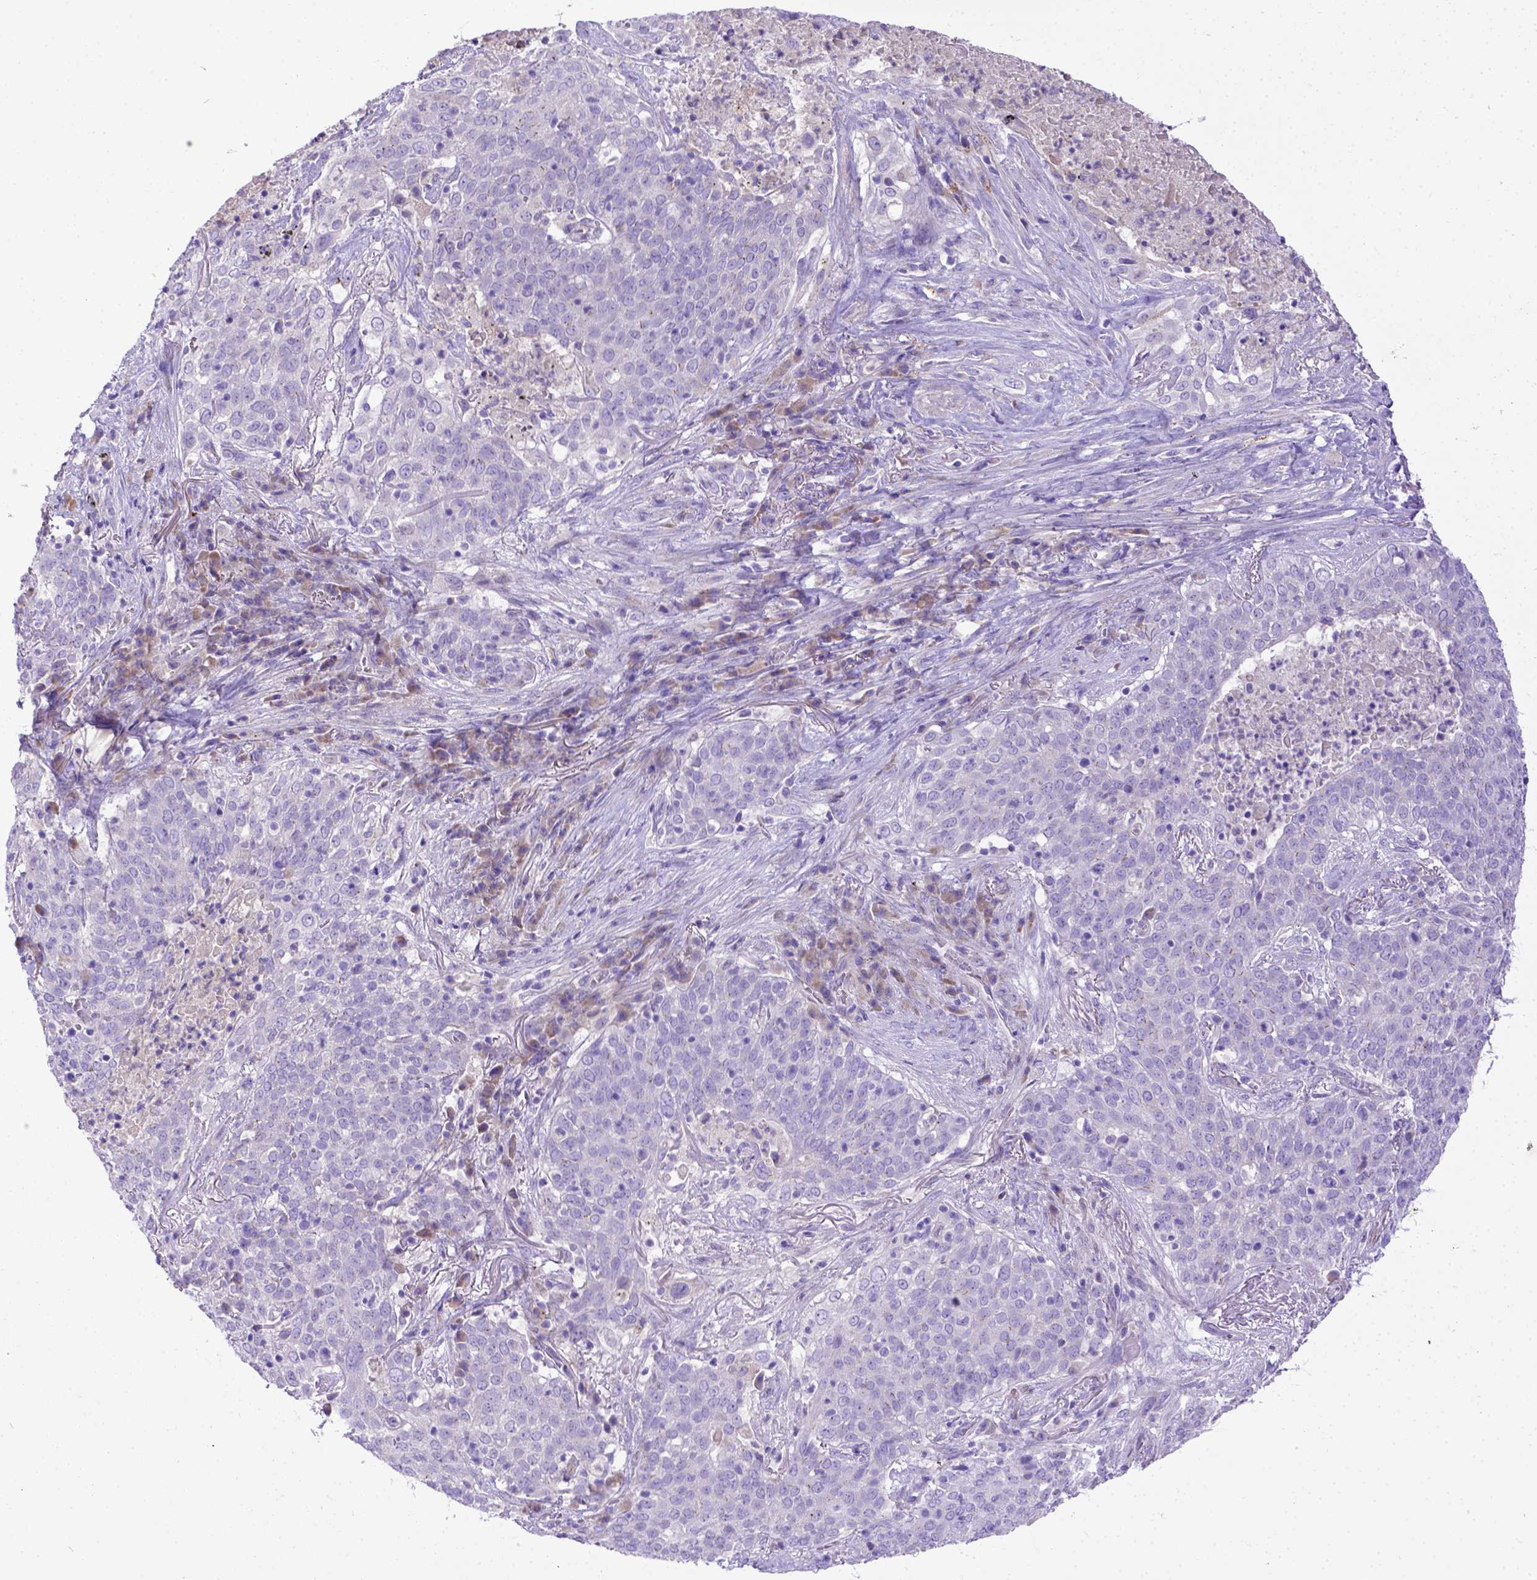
{"staining": {"intensity": "negative", "quantity": "none", "location": "none"}, "tissue": "lung cancer", "cell_type": "Tumor cells", "image_type": "cancer", "snomed": [{"axis": "morphology", "description": "Squamous cell carcinoma, NOS"}, {"axis": "topography", "description": "Lung"}], "caption": "The photomicrograph shows no staining of tumor cells in lung cancer.", "gene": "CFAP300", "patient": {"sex": "male", "age": 82}}